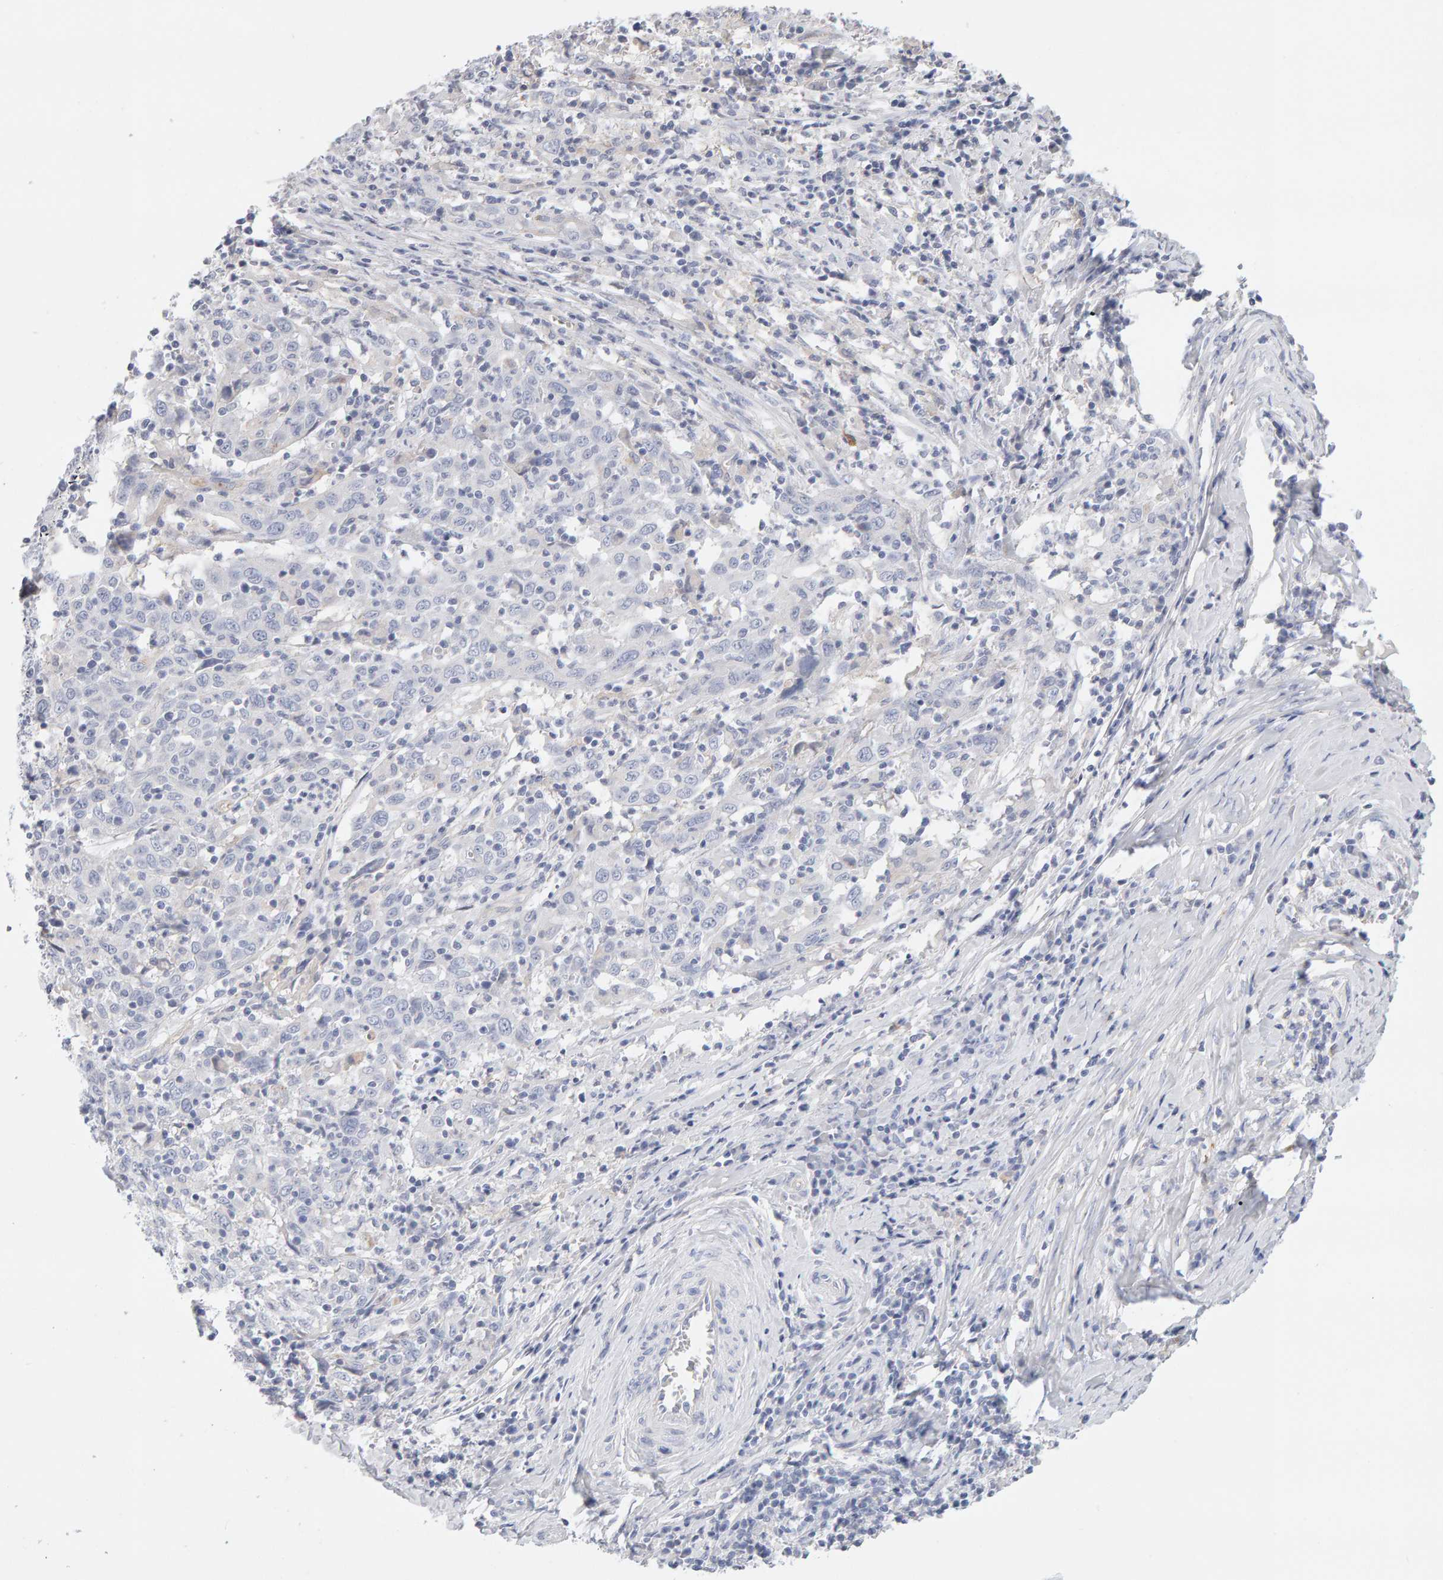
{"staining": {"intensity": "negative", "quantity": "none", "location": "none"}, "tissue": "cervical cancer", "cell_type": "Tumor cells", "image_type": "cancer", "snomed": [{"axis": "morphology", "description": "Squamous cell carcinoma, NOS"}, {"axis": "topography", "description": "Cervix"}], "caption": "Cervical squamous cell carcinoma stained for a protein using IHC displays no positivity tumor cells.", "gene": "METRNL", "patient": {"sex": "female", "age": 46}}